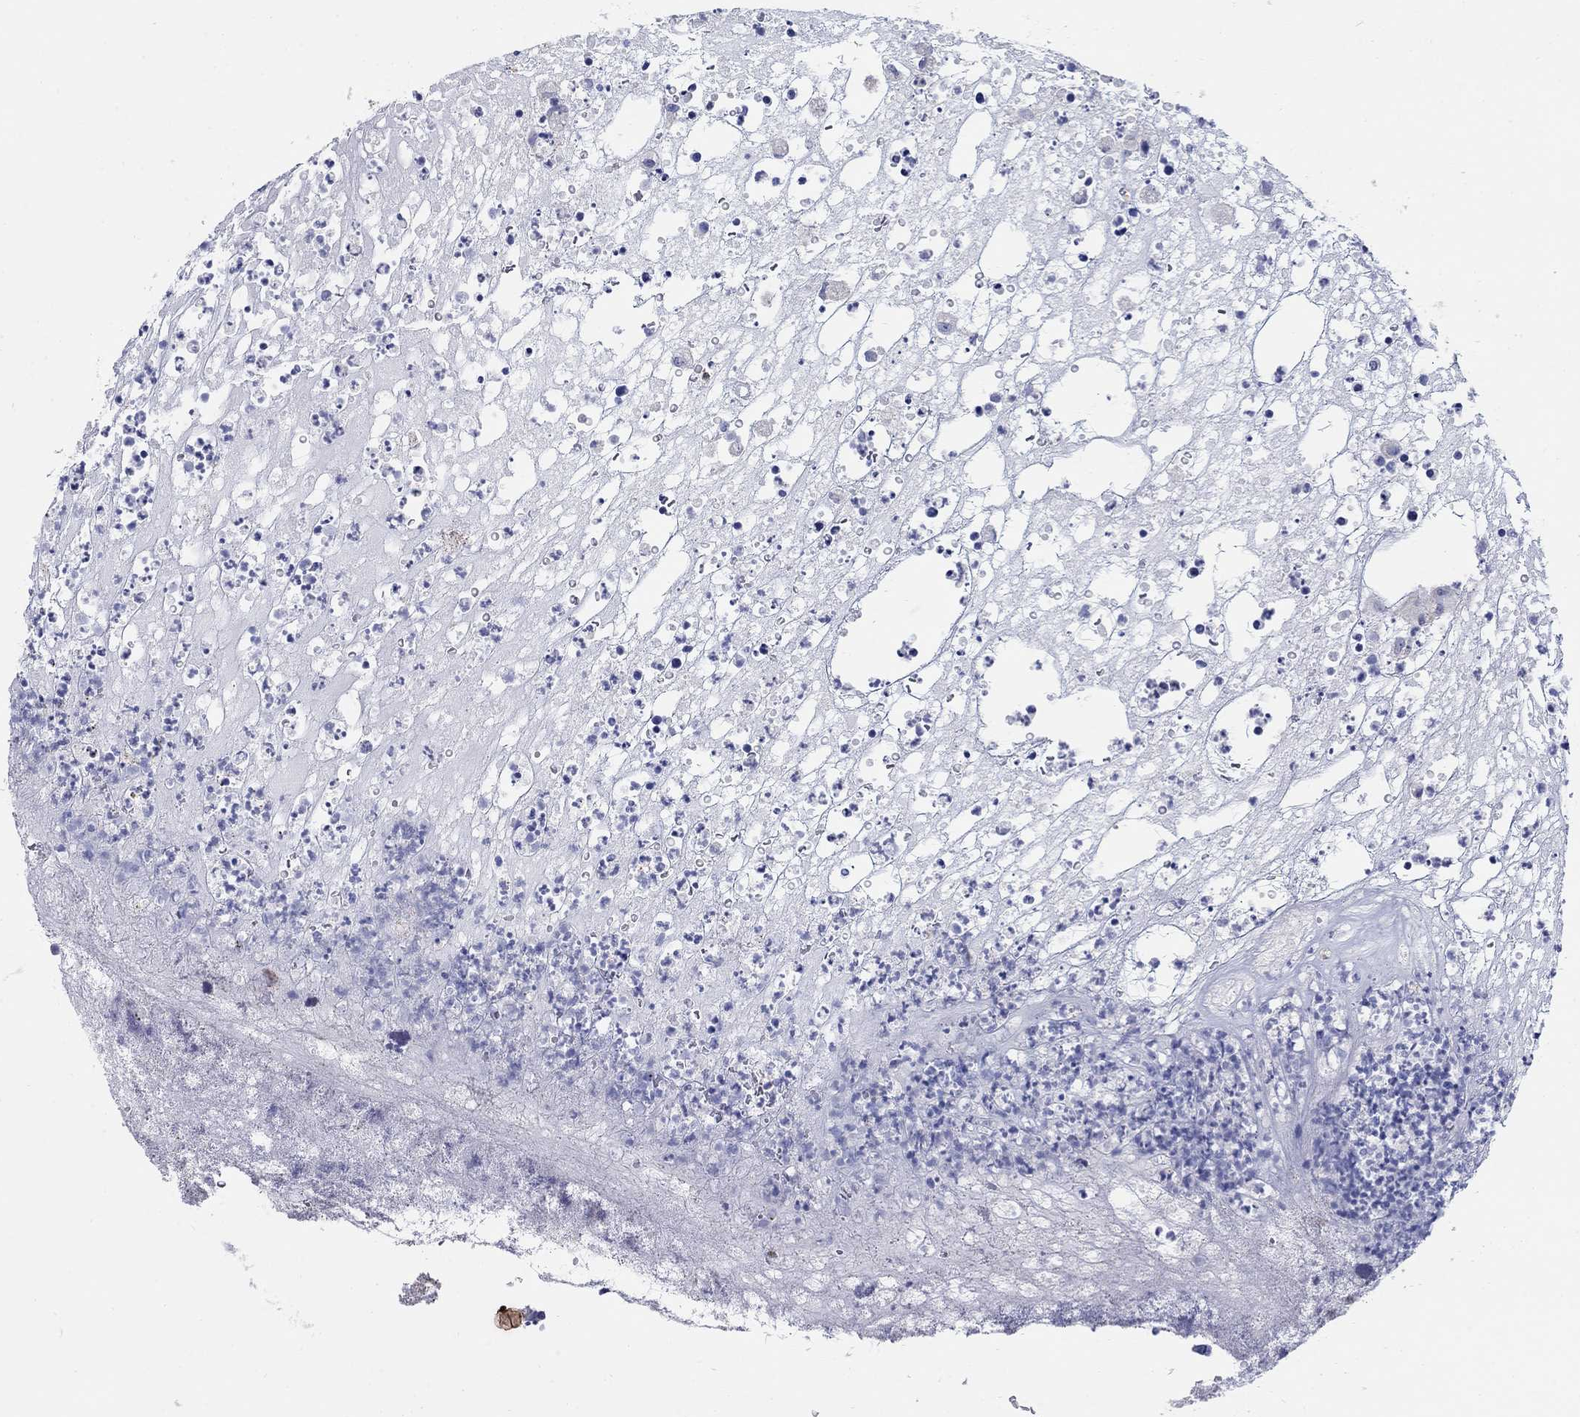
{"staining": {"intensity": "negative", "quantity": "none", "location": "none"}, "tissue": "colorectal cancer", "cell_type": "Tumor cells", "image_type": "cancer", "snomed": [{"axis": "morphology", "description": "Adenocarcinoma, NOS"}, {"axis": "topography", "description": "Colon"}], "caption": "This is a photomicrograph of immunohistochemistry (IHC) staining of adenocarcinoma (colorectal), which shows no staining in tumor cells. (DAB immunohistochemistry (IHC) visualized using brightfield microscopy, high magnification).", "gene": "AKR1C2", "patient": {"sex": "female", "age": 75}}